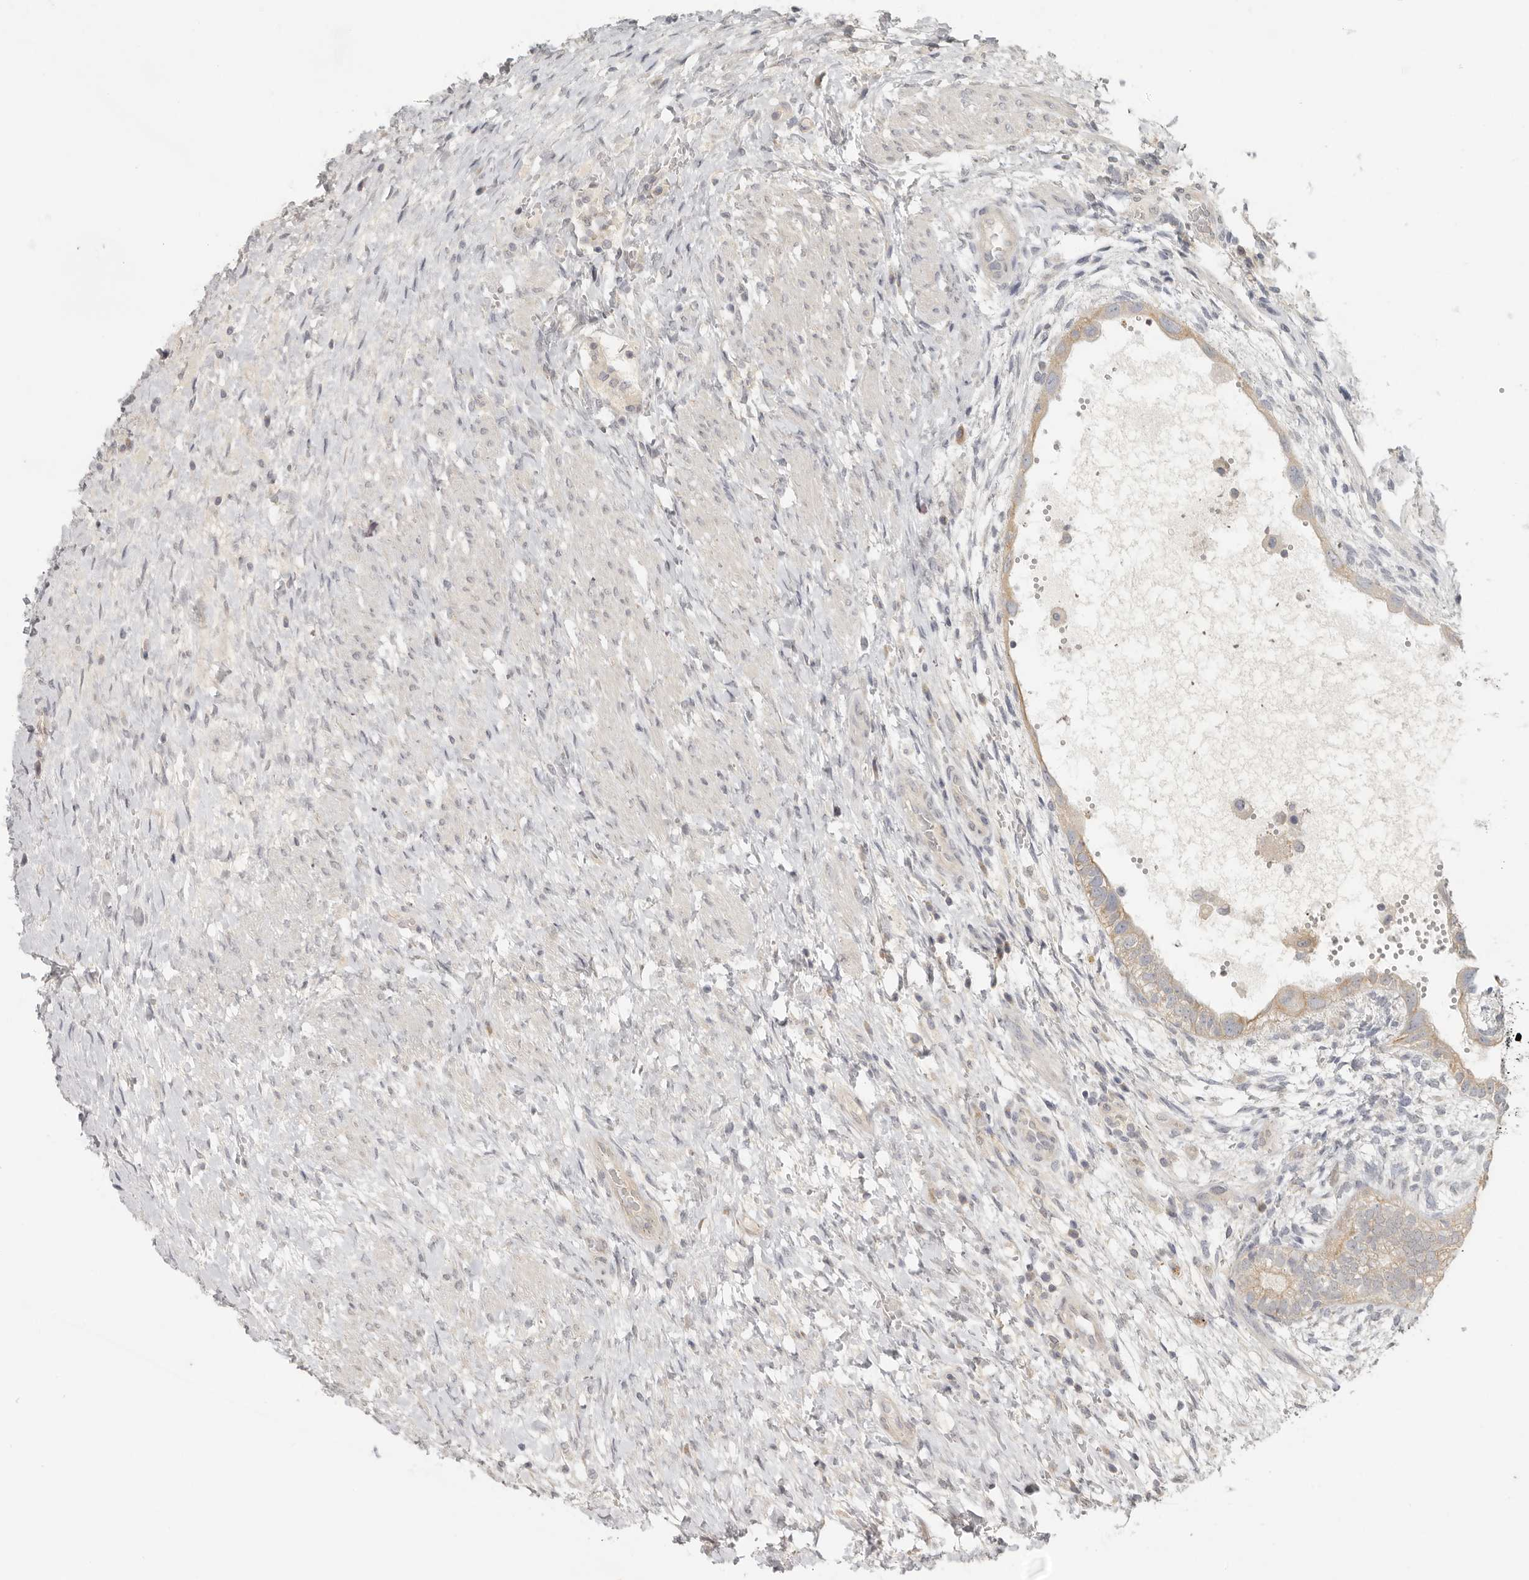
{"staining": {"intensity": "weak", "quantity": ">75%", "location": "cytoplasmic/membranous"}, "tissue": "testis cancer", "cell_type": "Tumor cells", "image_type": "cancer", "snomed": [{"axis": "morphology", "description": "Carcinoma, Embryonal, NOS"}, {"axis": "topography", "description": "Testis"}], "caption": "This is a micrograph of immunohistochemistry (IHC) staining of testis embryonal carcinoma, which shows weak expression in the cytoplasmic/membranous of tumor cells.", "gene": "AHDC1", "patient": {"sex": "male", "age": 26}}